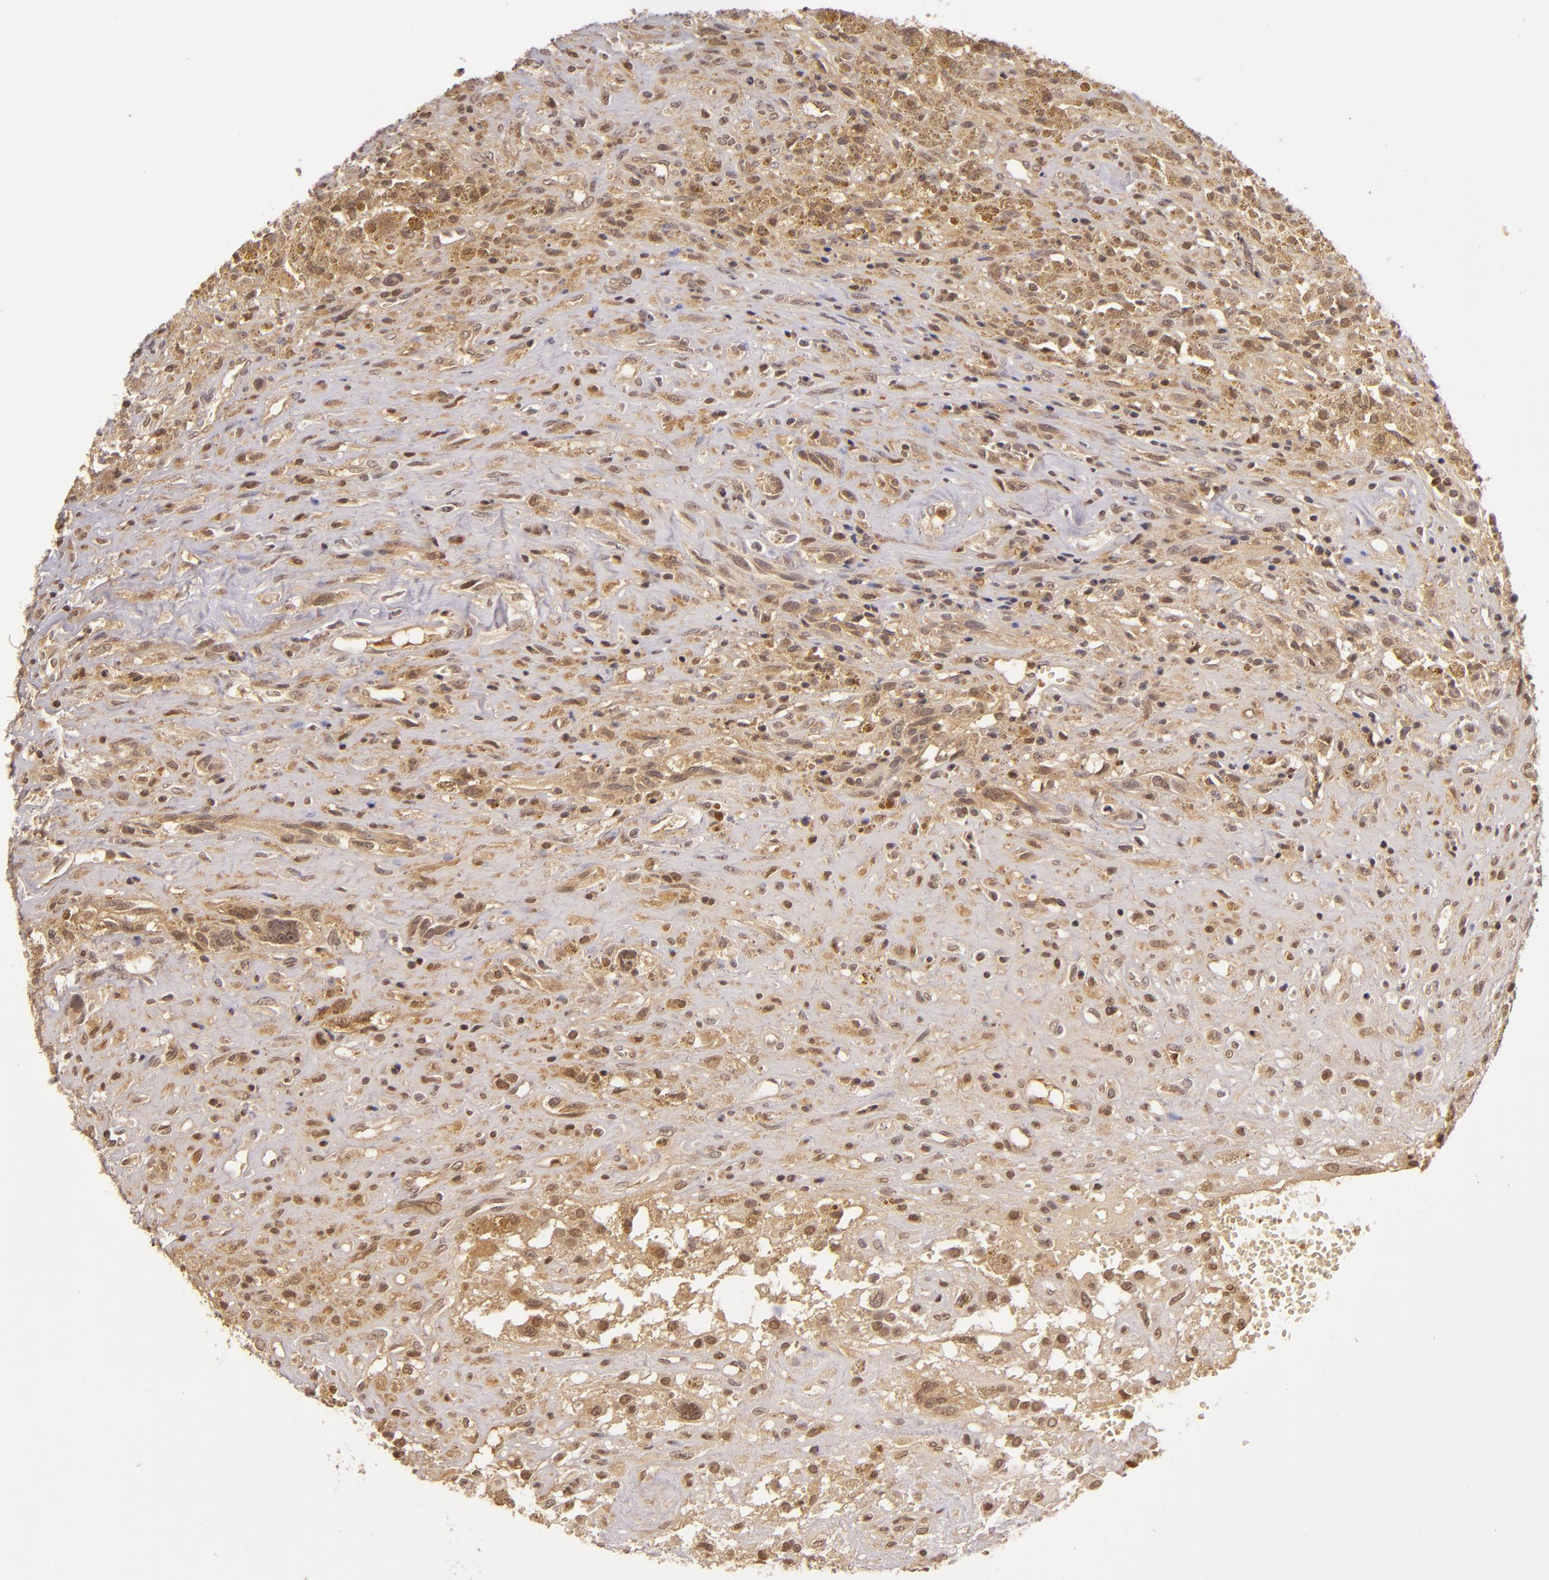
{"staining": {"intensity": "weak", "quantity": "25%-75%", "location": "cytoplasmic/membranous,nuclear"}, "tissue": "glioma", "cell_type": "Tumor cells", "image_type": "cancer", "snomed": [{"axis": "morphology", "description": "Glioma, malignant, High grade"}, {"axis": "topography", "description": "Brain"}], "caption": "Weak cytoplasmic/membranous and nuclear protein staining is appreciated in about 25%-75% of tumor cells in glioma.", "gene": "LRG1", "patient": {"sex": "male", "age": 66}}